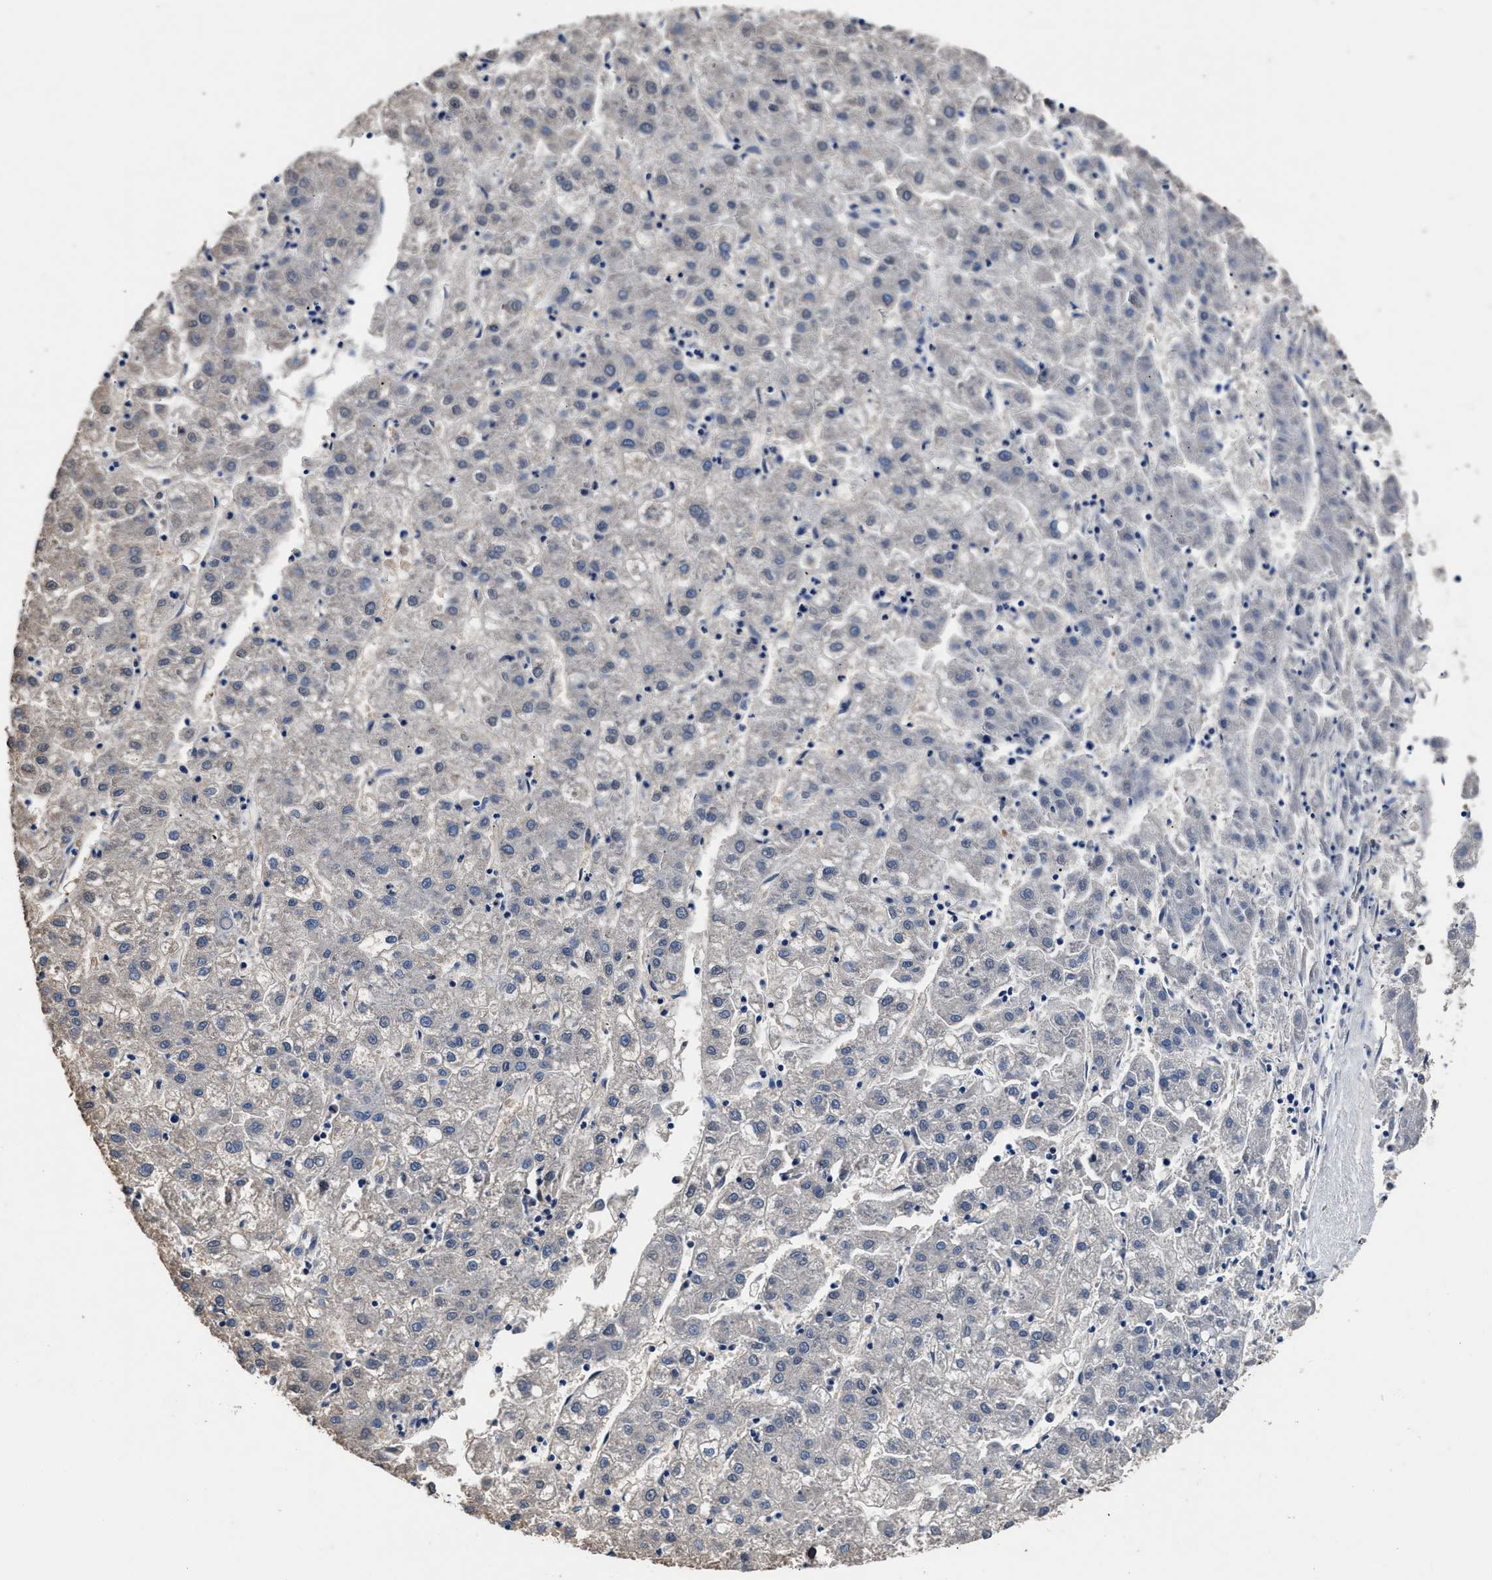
{"staining": {"intensity": "negative", "quantity": "none", "location": "none"}, "tissue": "liver cancer", "cell_type": "Tumor cells", "image_type": "cancer", "snomed": [{"axis": "morphology", "description": "Carcinoma, Hepatocellular, NOS"}, {"axis": "topography", "description": "Liver"}], "caption": "IHC of human hepatocellular carcinoma (liver) shows no staining in tumor cells.", "gene": "SH3GL1", "patient": {"sex": "male", "age": 72}}